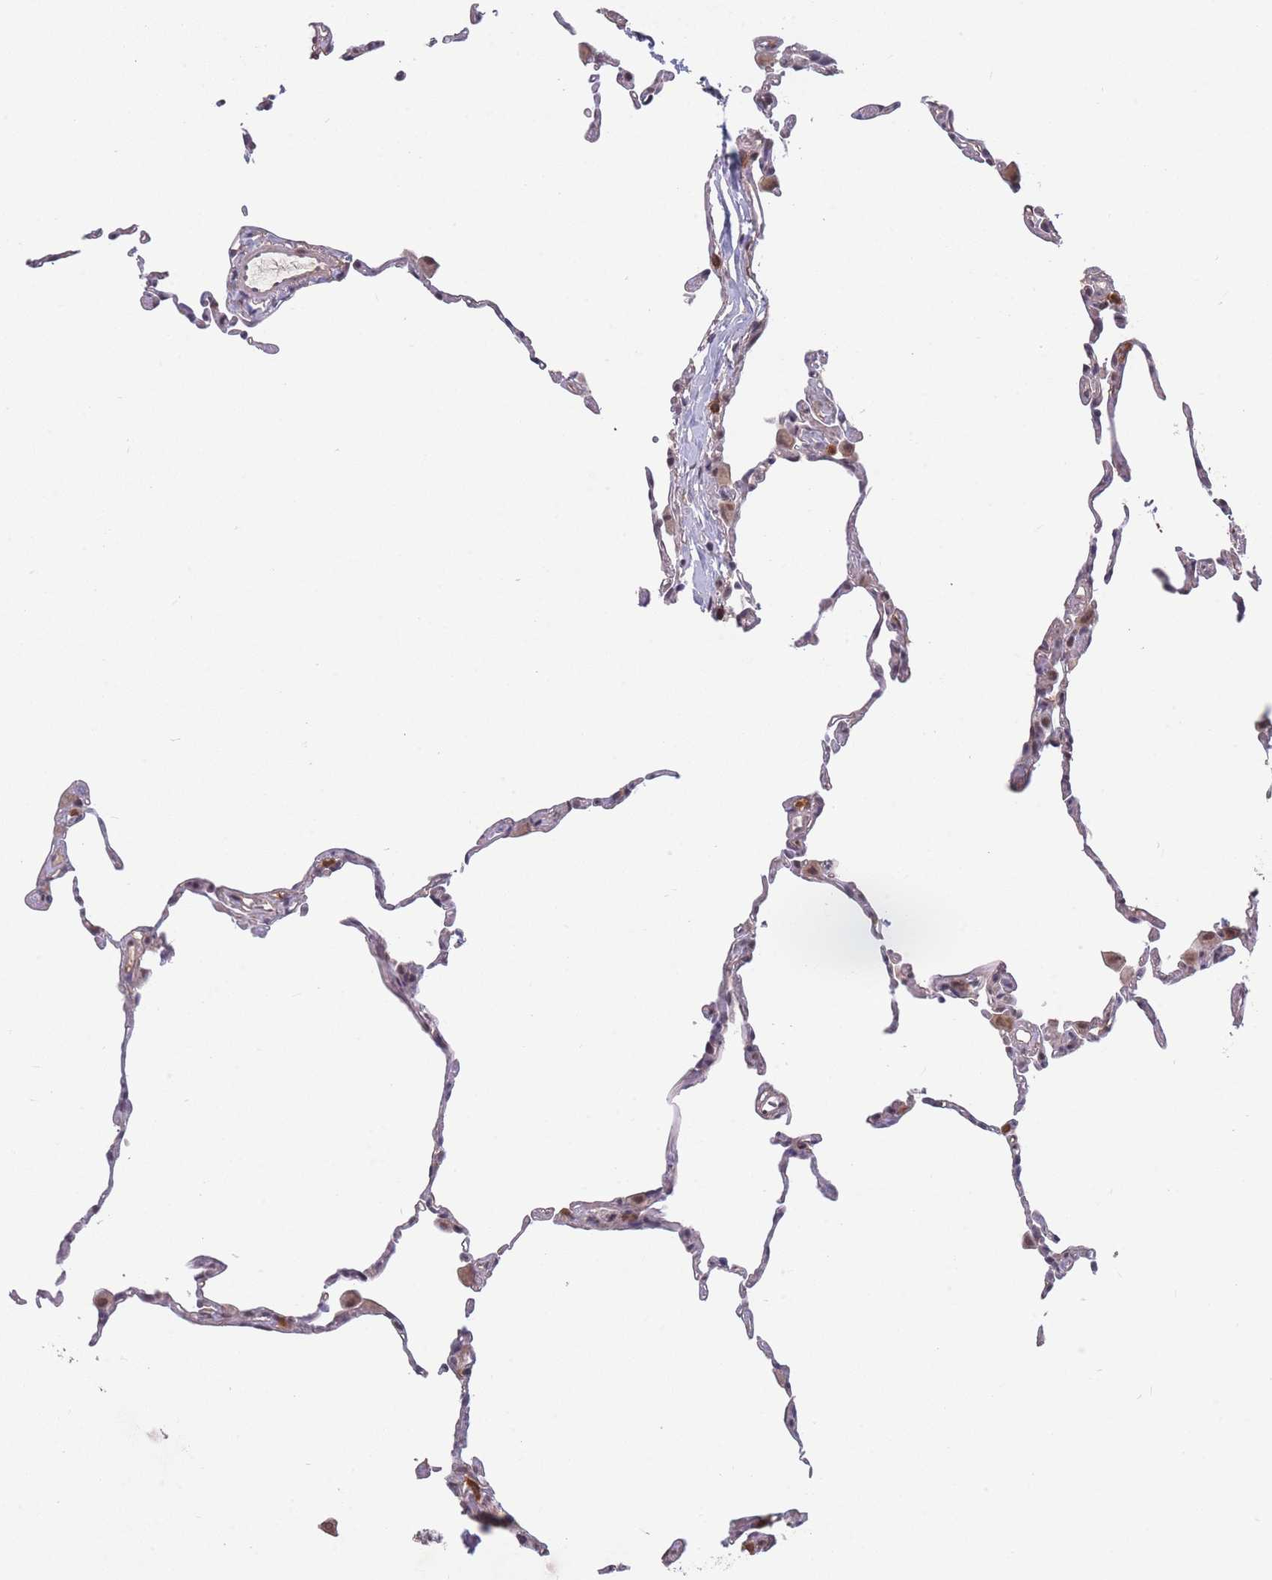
{"staining": {"intensity": "negative", "quantity": "none", "location": "none"}, "tissue": "lung", "cell_type": "Alveolar cells", "image_type": "normal", "snomed": [{"axis": "morphology", "description": "Normal tissue, NOS"}, {"axis": "topography", "description": "Lung"}], "caption": "The micrograph exhibits no staining of alveolar cells in unremarkable lung. Brightfield microscopy of IHC stained with DAB (brown) and hematoxylin (blue), captured at high magnification.", "gene": "SNRPA1", "patient": {"sex": "female", "age": 57}}